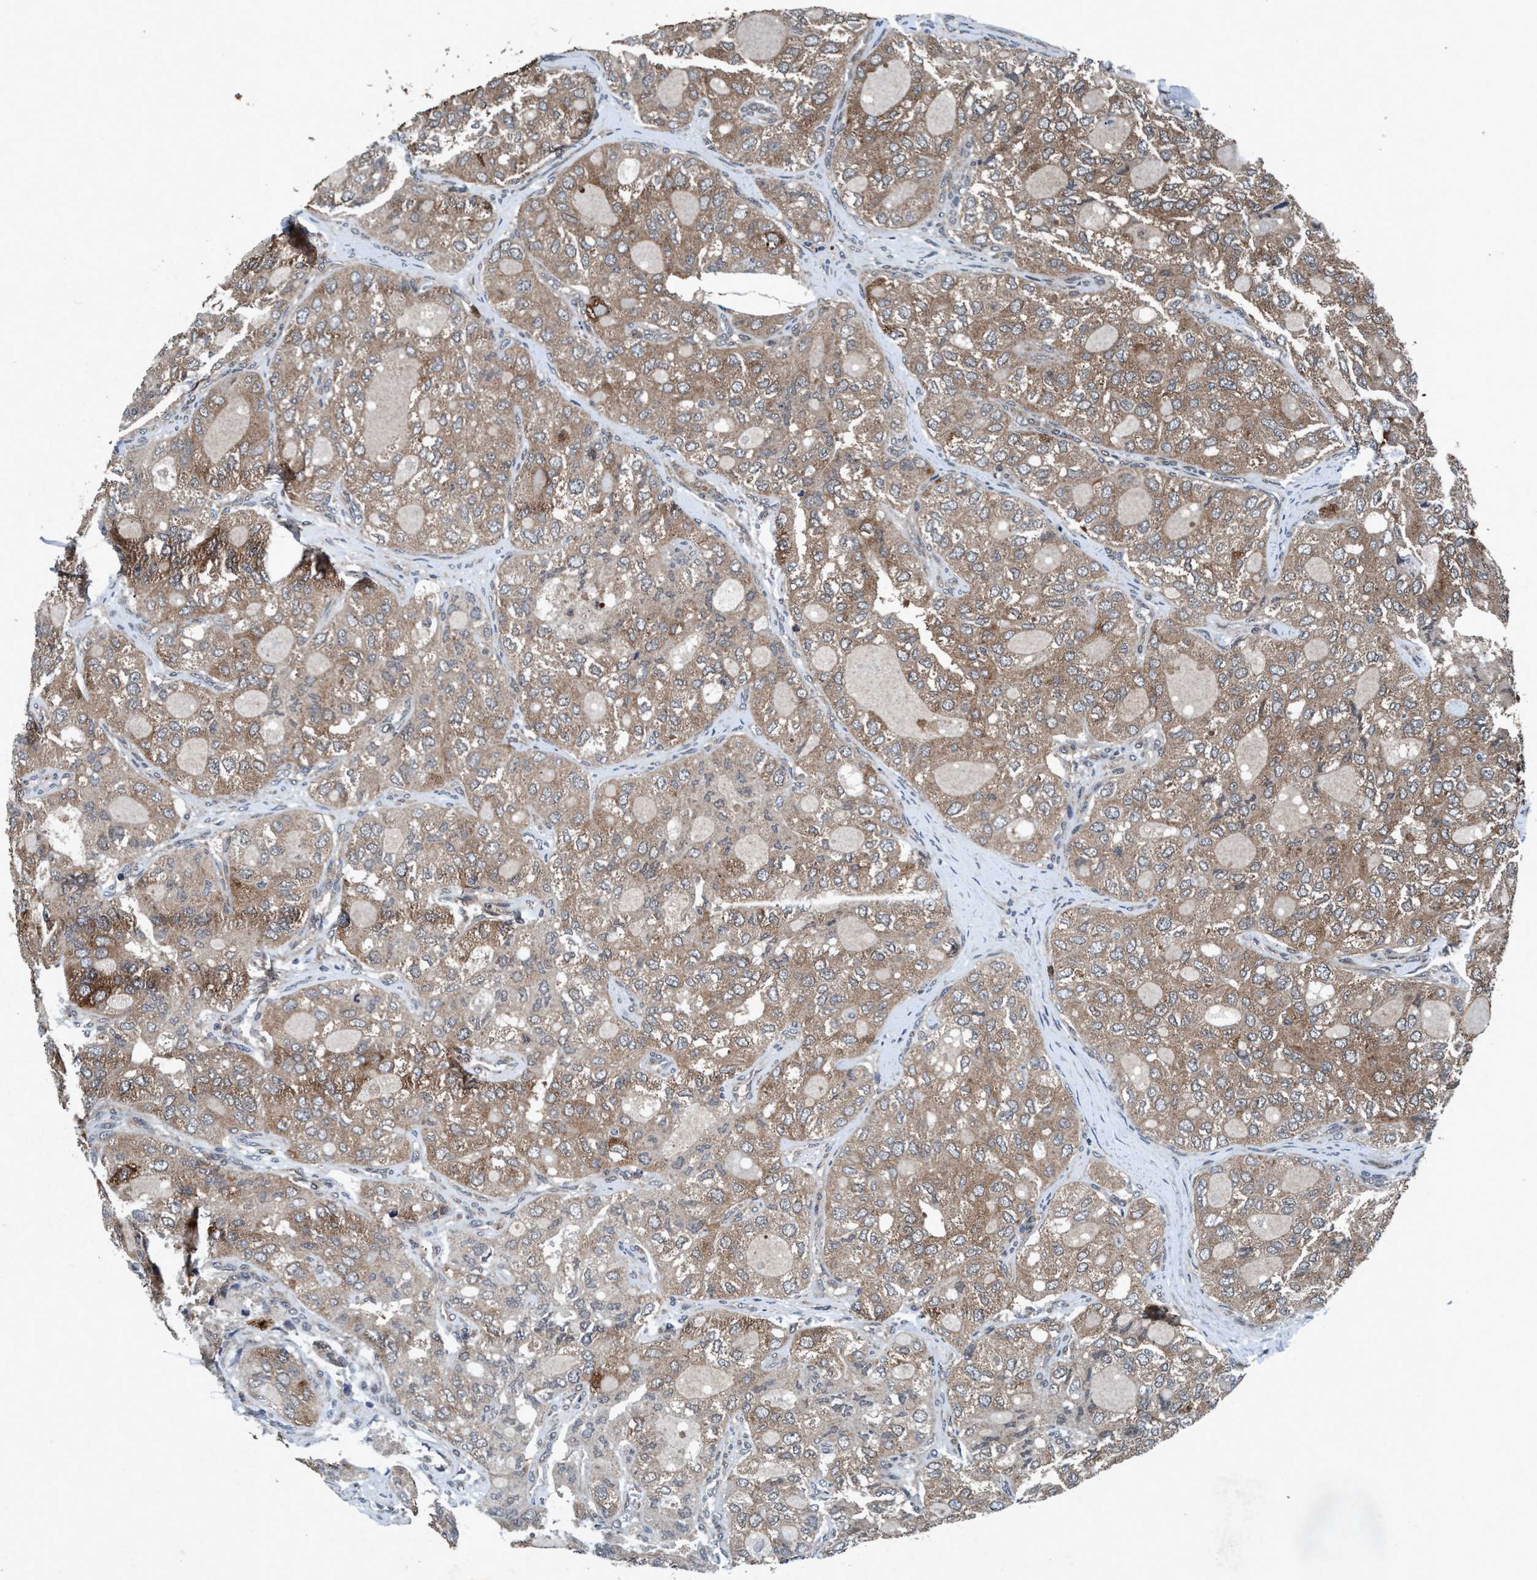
{"staining": {"intensity": "moderate", "quantity": ">75%", "location": "cytoplasmic/membranous"}, "tissue": "thyroid cancer", "cell_type": "Tumor cells", "image_type": "cancer", "snomed": [{"axis": "morphology", "description": "Follicular adenoma carcinoma, NOS"}, {"axis": "topography", "description": "Thyroid gland"}], "caption": "Human thyroid follicular adenoma carcinoma stained with a brown dye exhibits moderate cytoplasmic/membranous positive expression in approximately >75% of tumor cells.", "gene": "AKT1S1", "patient": {"sex": "male", "age": 75}}